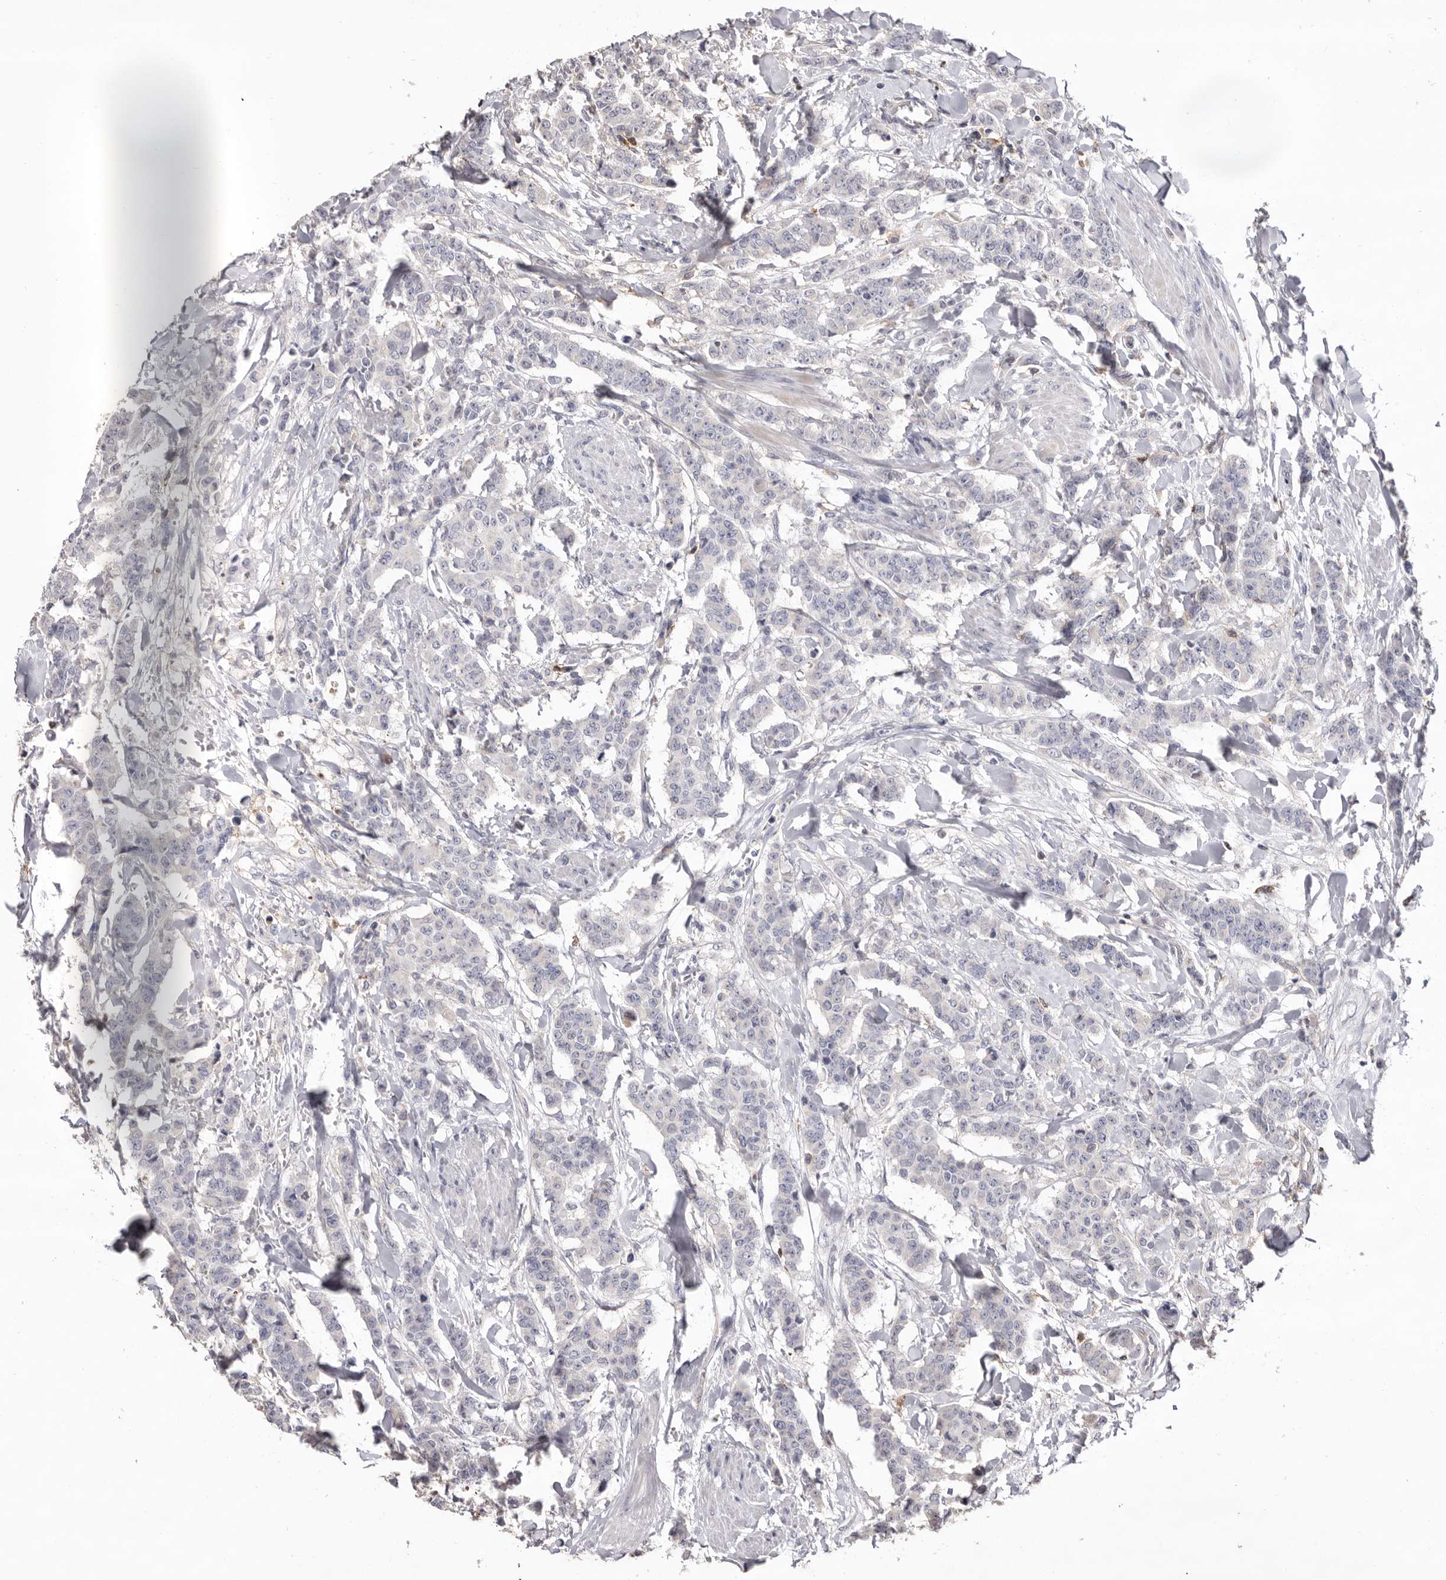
{"staining": {"intensity": "negative", "quantity": "none", "location": "none"}, "tissue": "breast cancer", "cell_type": "Tumor cells", "image_type": "cancer", "snomed": [{"axis": "morphology", "description": "Duct carcinoma"}, {"axis": "topography", "description": "Breast"}], "caption": "Protein analysis of invasive ductal carcinoma (breast) demonstrates no significant staining in tumor cells. The staining was performed using DAB (3,3'-diaminobenzidine) to visualize the protein expression in brown, while the nuclei were stained in blue with hematoxylin (Magnification: 20x).", "gene": "MMACHC", "patient": {"sex": "female", "age": 40}}